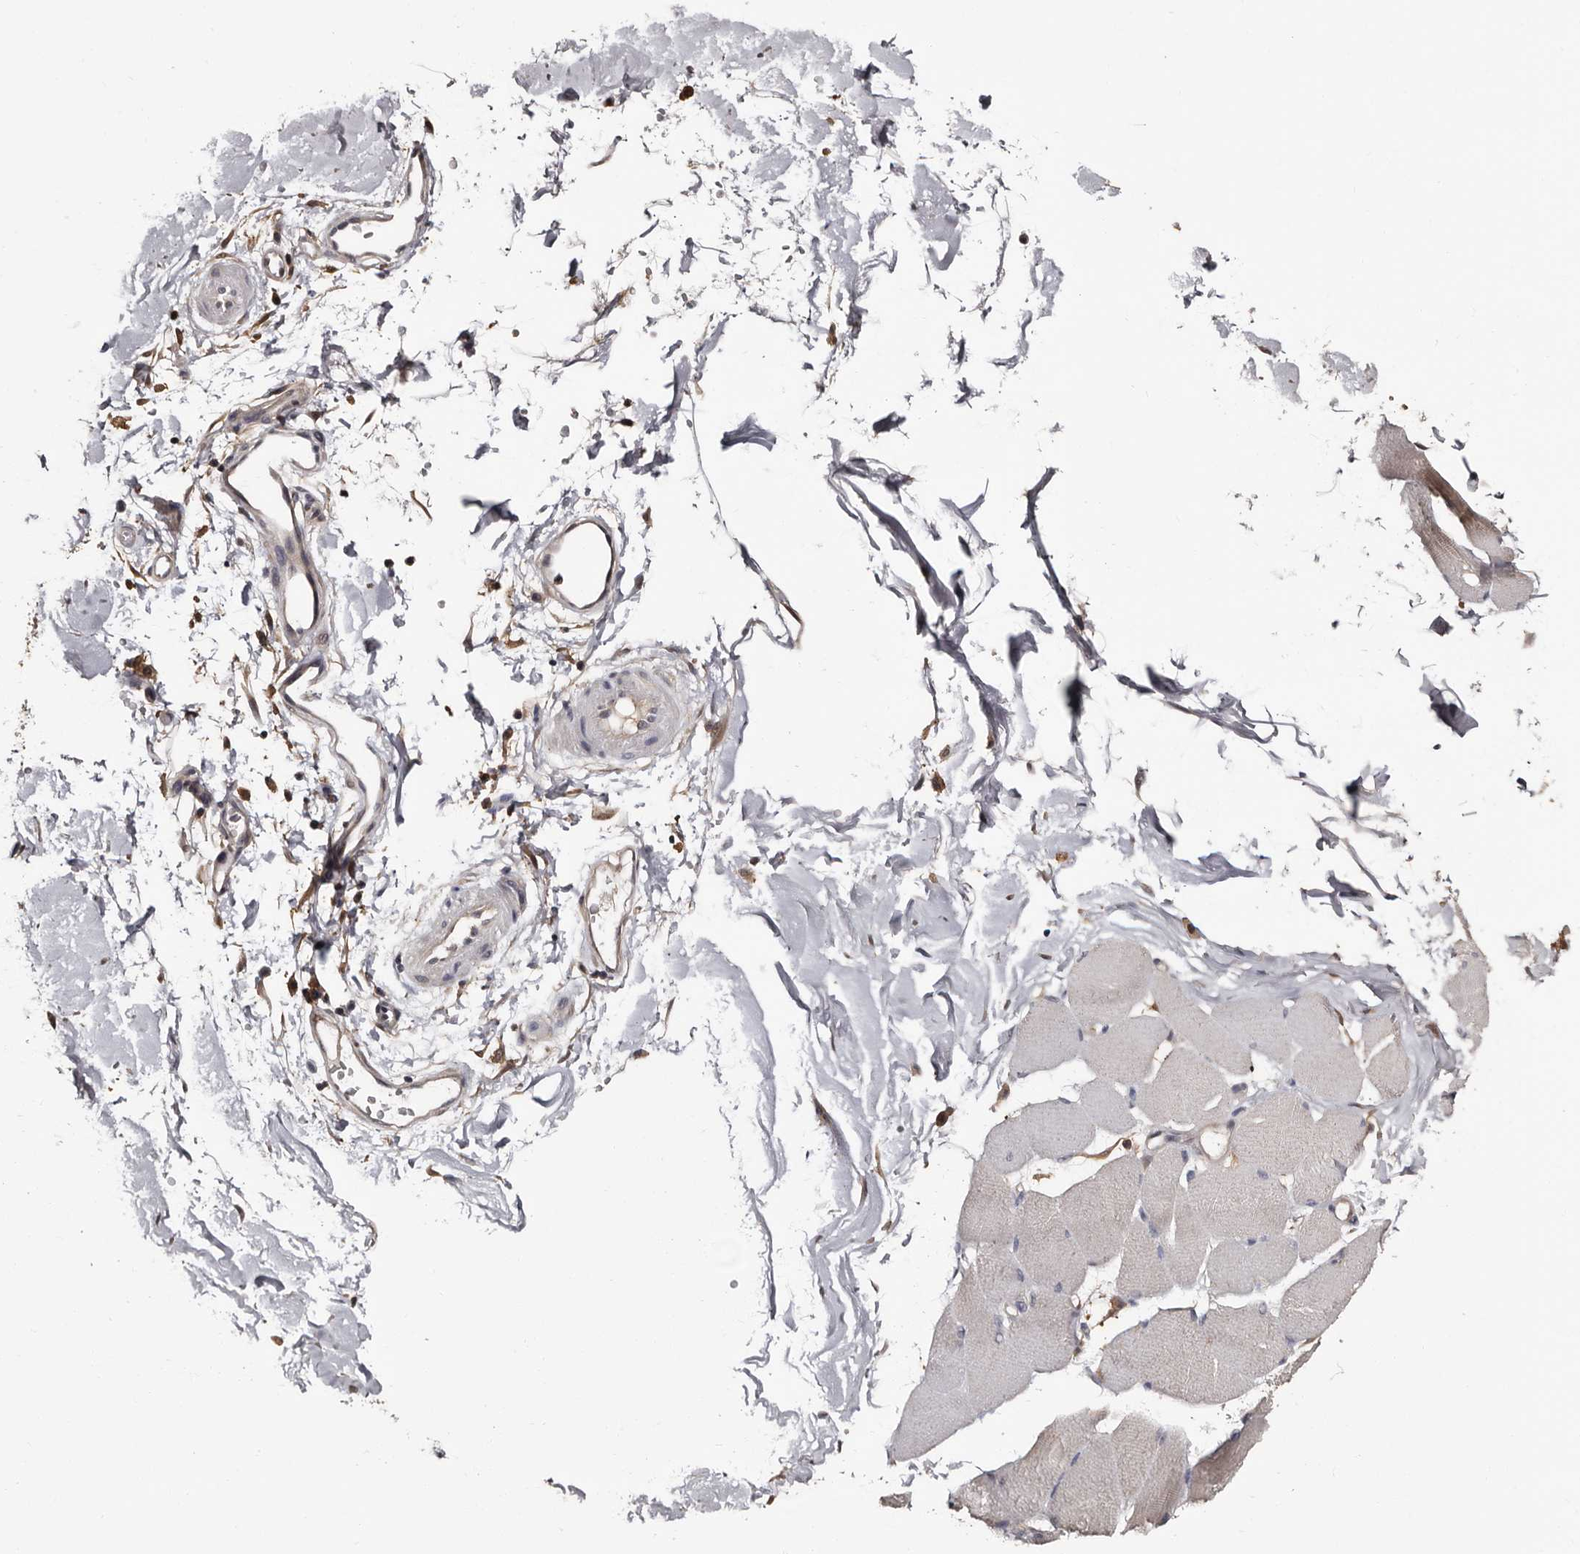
{"staining": {"intensity": "weak", "quantity": "<25%", "location": "cytoplasmic/membranous"}, "tissue": "skeletal muscle", "cell_type": "Myocytes", "image_type": "normal", "snomed": [{"axis": "morphology", "description": "Normal tissue, NOS"}, {"axis": "topography", "description": "Skin"}, {"axis": "topography", "description": "Skeletal muscle"}], "caption": "High power microscopy photomicrograph of an IHC image of normal skeletal muscle, revealing no significant positivity in myocytes. (Immunohistochemistry (ihc), brightfield microscopy, high magnification).", "gene": "DNPH1", "patient": {"sex": "male", "age": 83}}